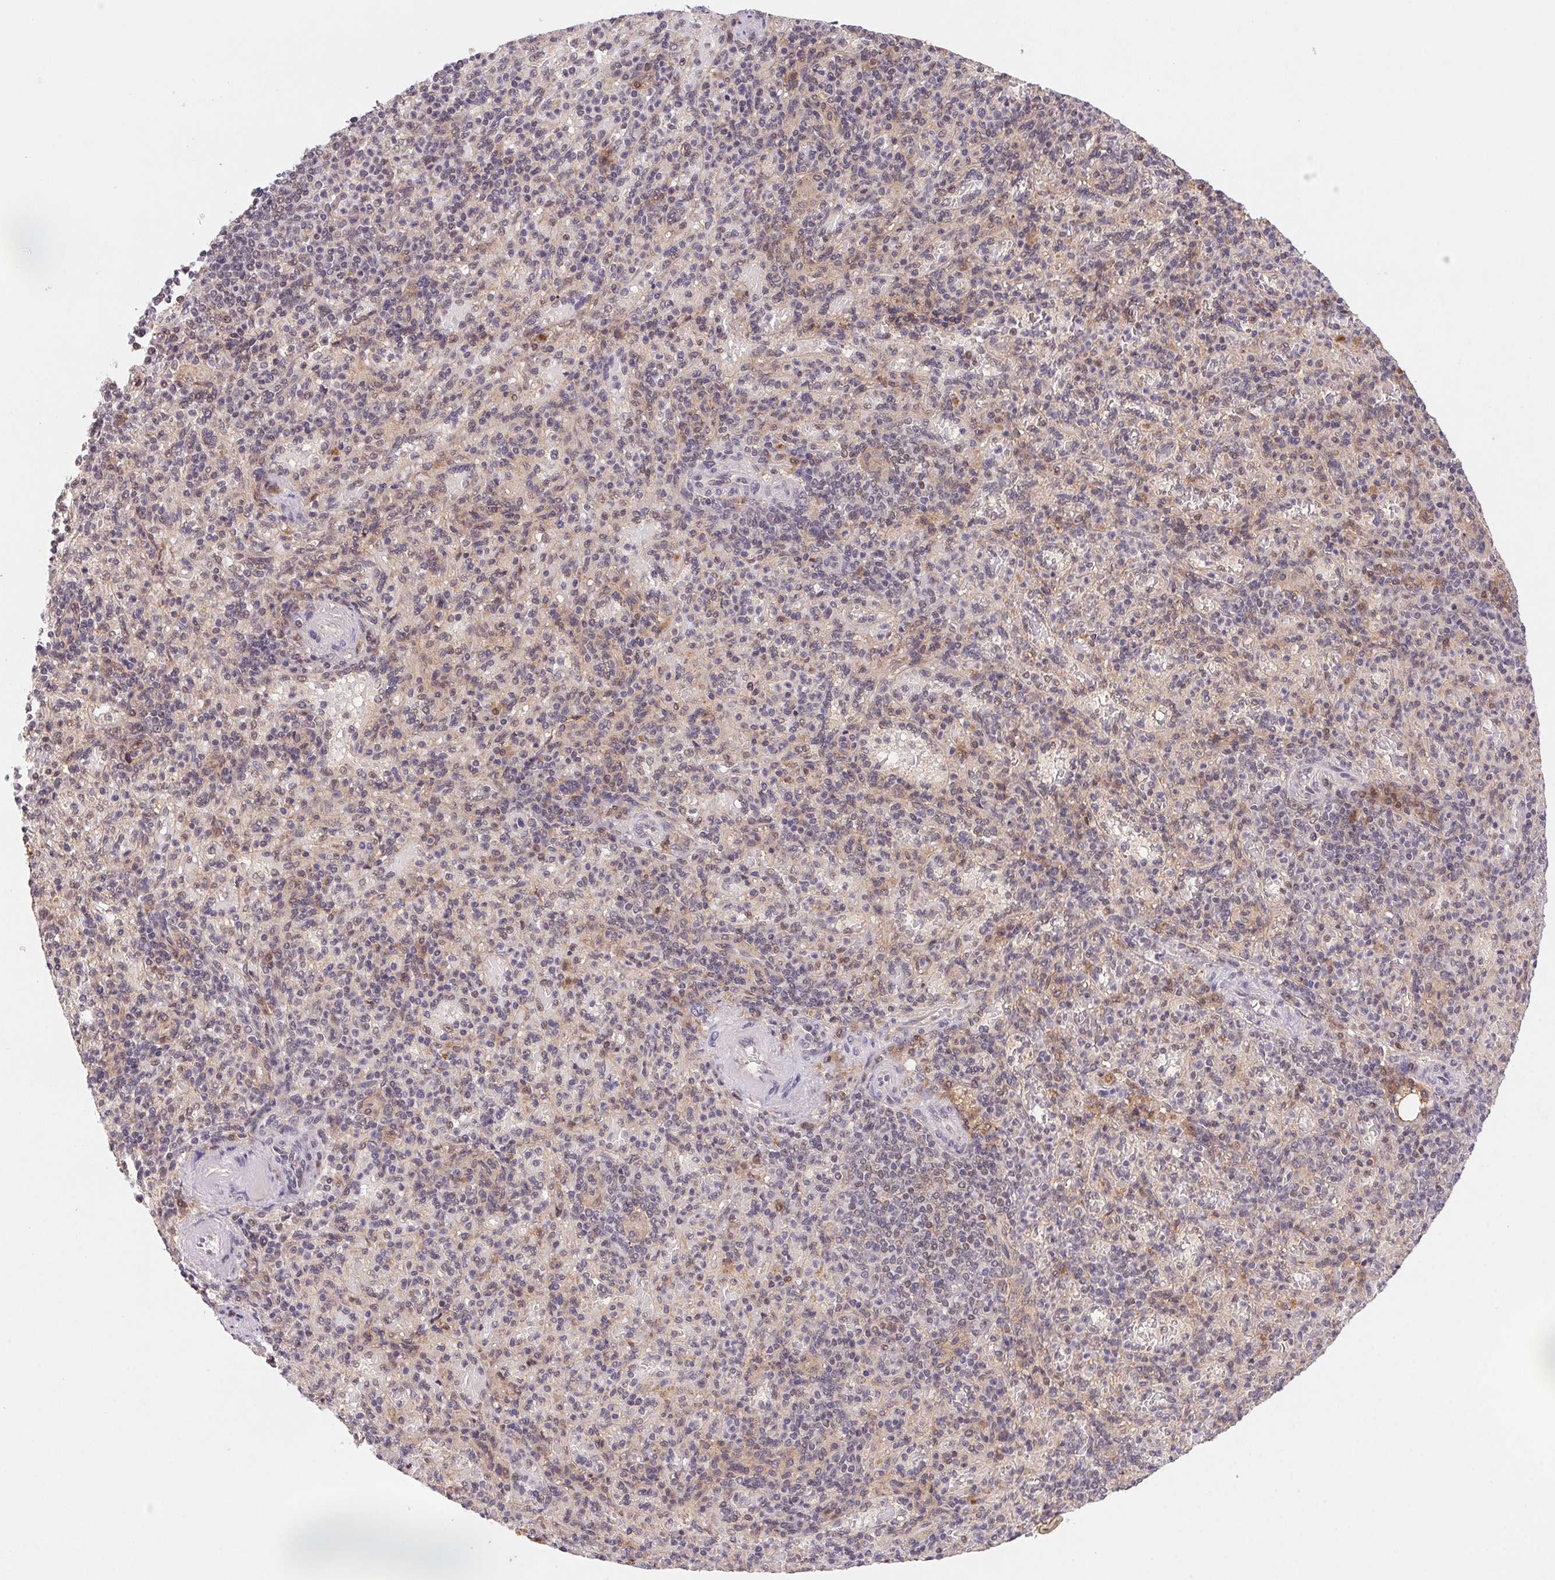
{"staining": {"intensity": "negative", "quantity": "none", "location": "none"}, "tissue": "spleen", "cell_type": "Cells in red pulp", "image_type": "normal", "snomed": [{"axis": "morphology", "description": "Normal tissue, NOS"}, {"axis": "topography", "description": "Spleen"}], "caption": "Immunohistochemistry (IHC) histopathology image of normal spleen stained for a protein (brown), which reveals no expression in cells in red pulp.", "gene": "SLC52A2", "patient": {"sex": "female", "age": 74}}